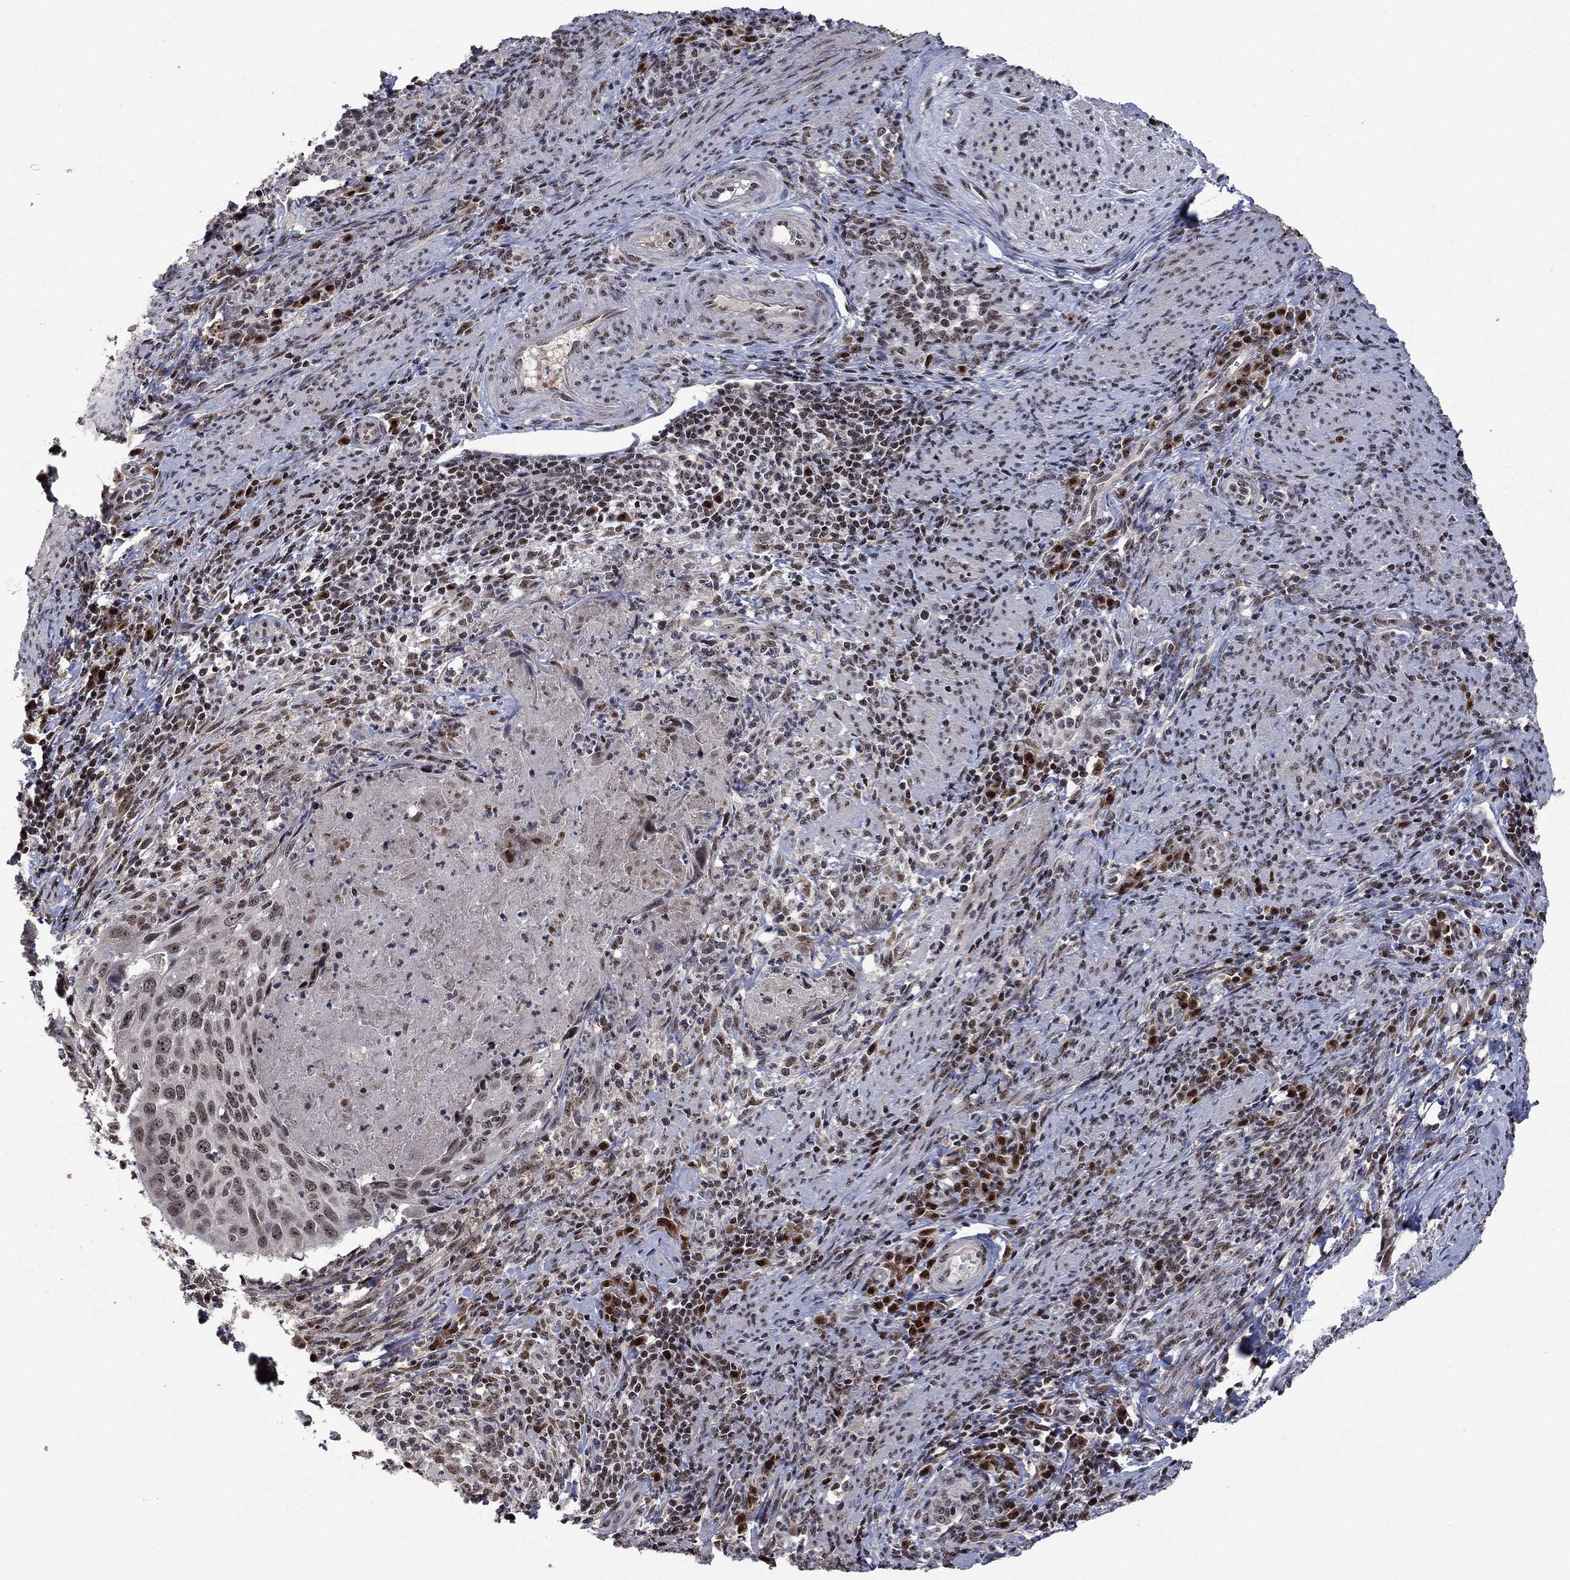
{"staining": {"intensity": "negative", "quantity": "none", "location": "none"}, "tissue": "cervical cancer", "cell_type": "Tumor cells", "image_type": "cancer", "snomed": [{"axis": "morphology", "description": "Squamous cell carcinoma, NOS"}, {"axis": "topography", "description": "Cervix"}], "caption": "Tumor cells show no significant protein positivity in cervical cancer. (DAB (3,3'-diaminobenzidine) IHC with hematoxylin counter stain).", "gene": "FBL", "patient": {"sex": "female", "age": 26}}